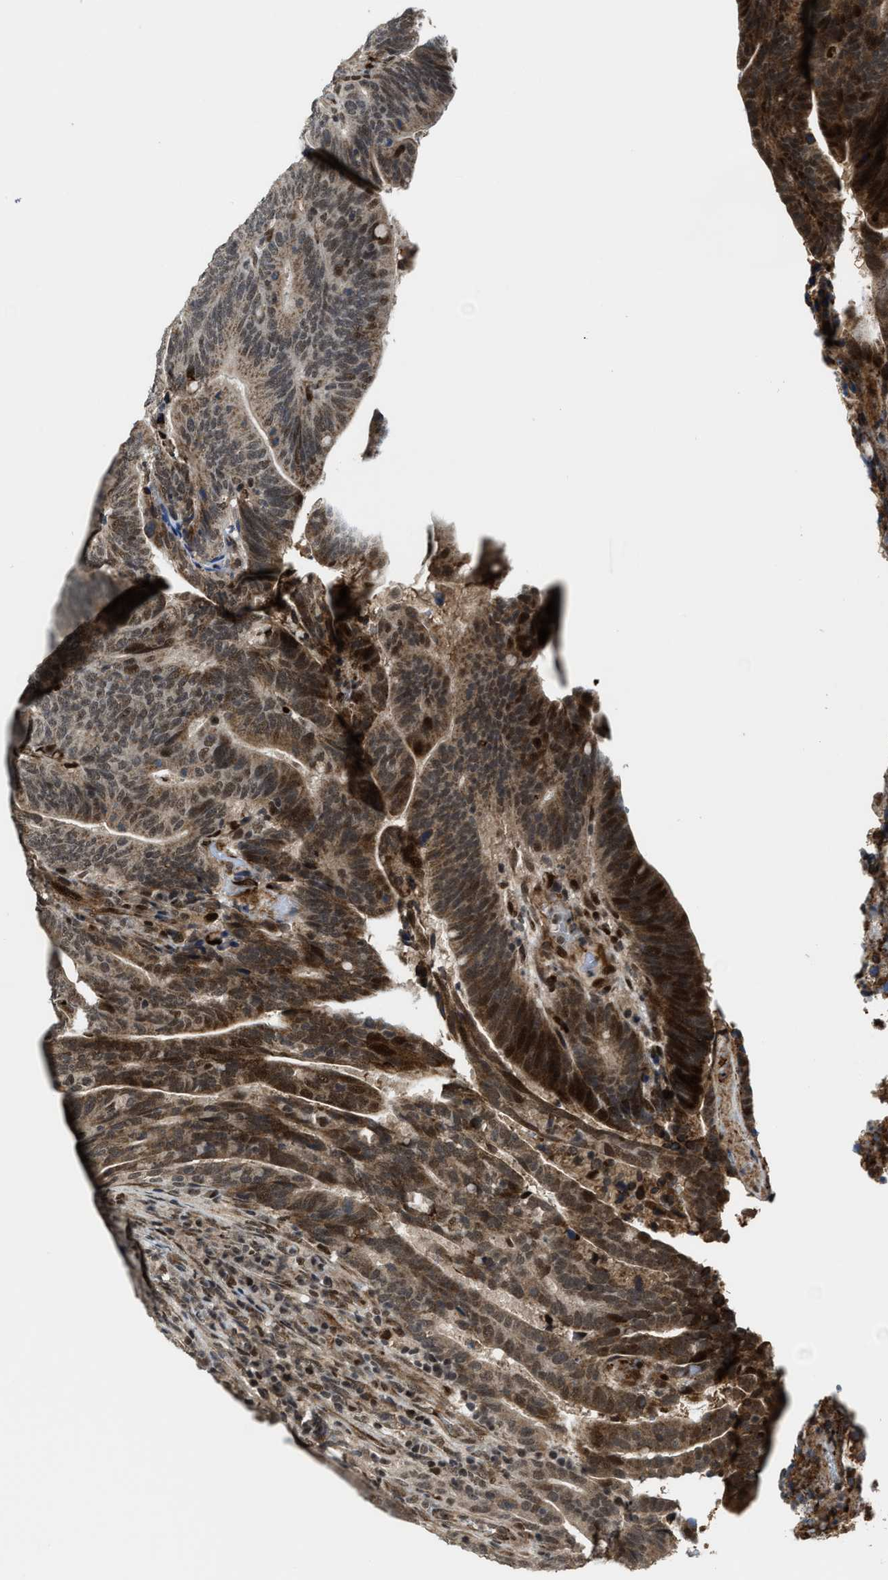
{"staining": {"intensity": "moderate", "quantity": ">75%", "location": "cytoplasmic/membranous,nuclear"}, "tissue": "colorectal cancer", "cell_type": "Tumor cells", "image_type": "cancer", "snomed": [{"axis": "morphology", "description": "Adenocarcinoma, NOS"}, {"axis": "topography", "description": "Colon"}], "caption": "Immunohistochemistry (IHC) photomicrograph of neoplastic tissue: human colorectal cancer stained using immunohistochemistry reveals medium levels of moderate protein expression localized specifically in the cytoplasmic/membranous and nuclear of tumor cells, appearing as a cytoplasmic/membranous and nuclear brown color.", "gene": "ZNF250", "patient": {"sex": "female", "age": 66}}